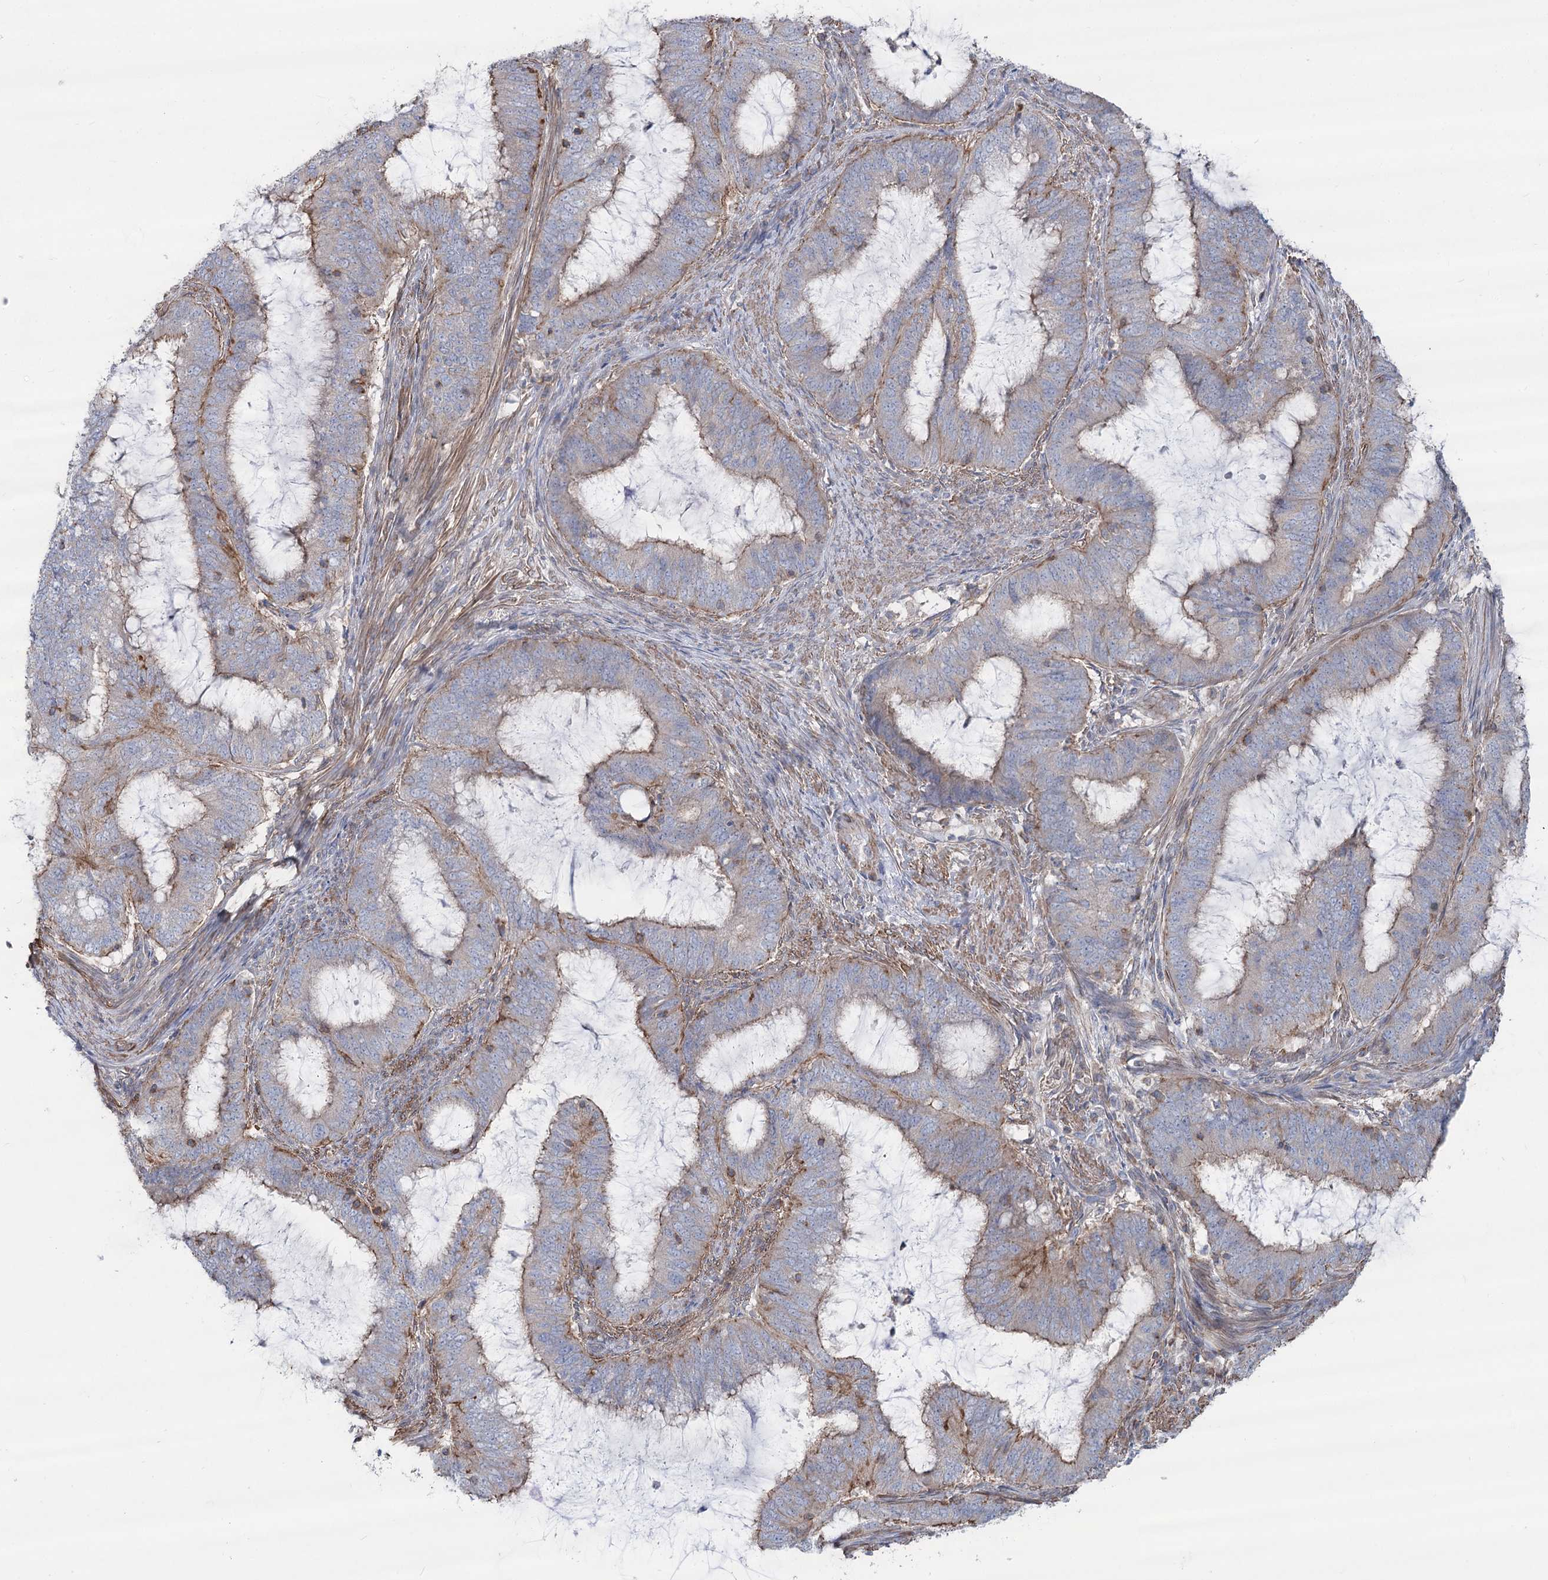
{"staining": {"intensity": "weak", "quantity": "<25%", "location": "cytoplasmic/membranous"}, "tissue": "endometrial cancer", "cell_type": "Tumor cells", "image_type": "cancer", "snomed": [{"axis": "morphology", "description": "Adenocarcinoma, NOS"}, {"axis": "topography", "description": "Endometrium"}], "caption": "High magnification brightfield microscopy of endometrial cancer stained with DAB (brown) and counterstained with hematoxylin (blue): tumor cells show no significant positivity. (DAB (3,3'-diaminobenzidine) IHC, high magnification).", "gene": "LARP1B", "patient": {"sex": "female", "age": 51}}